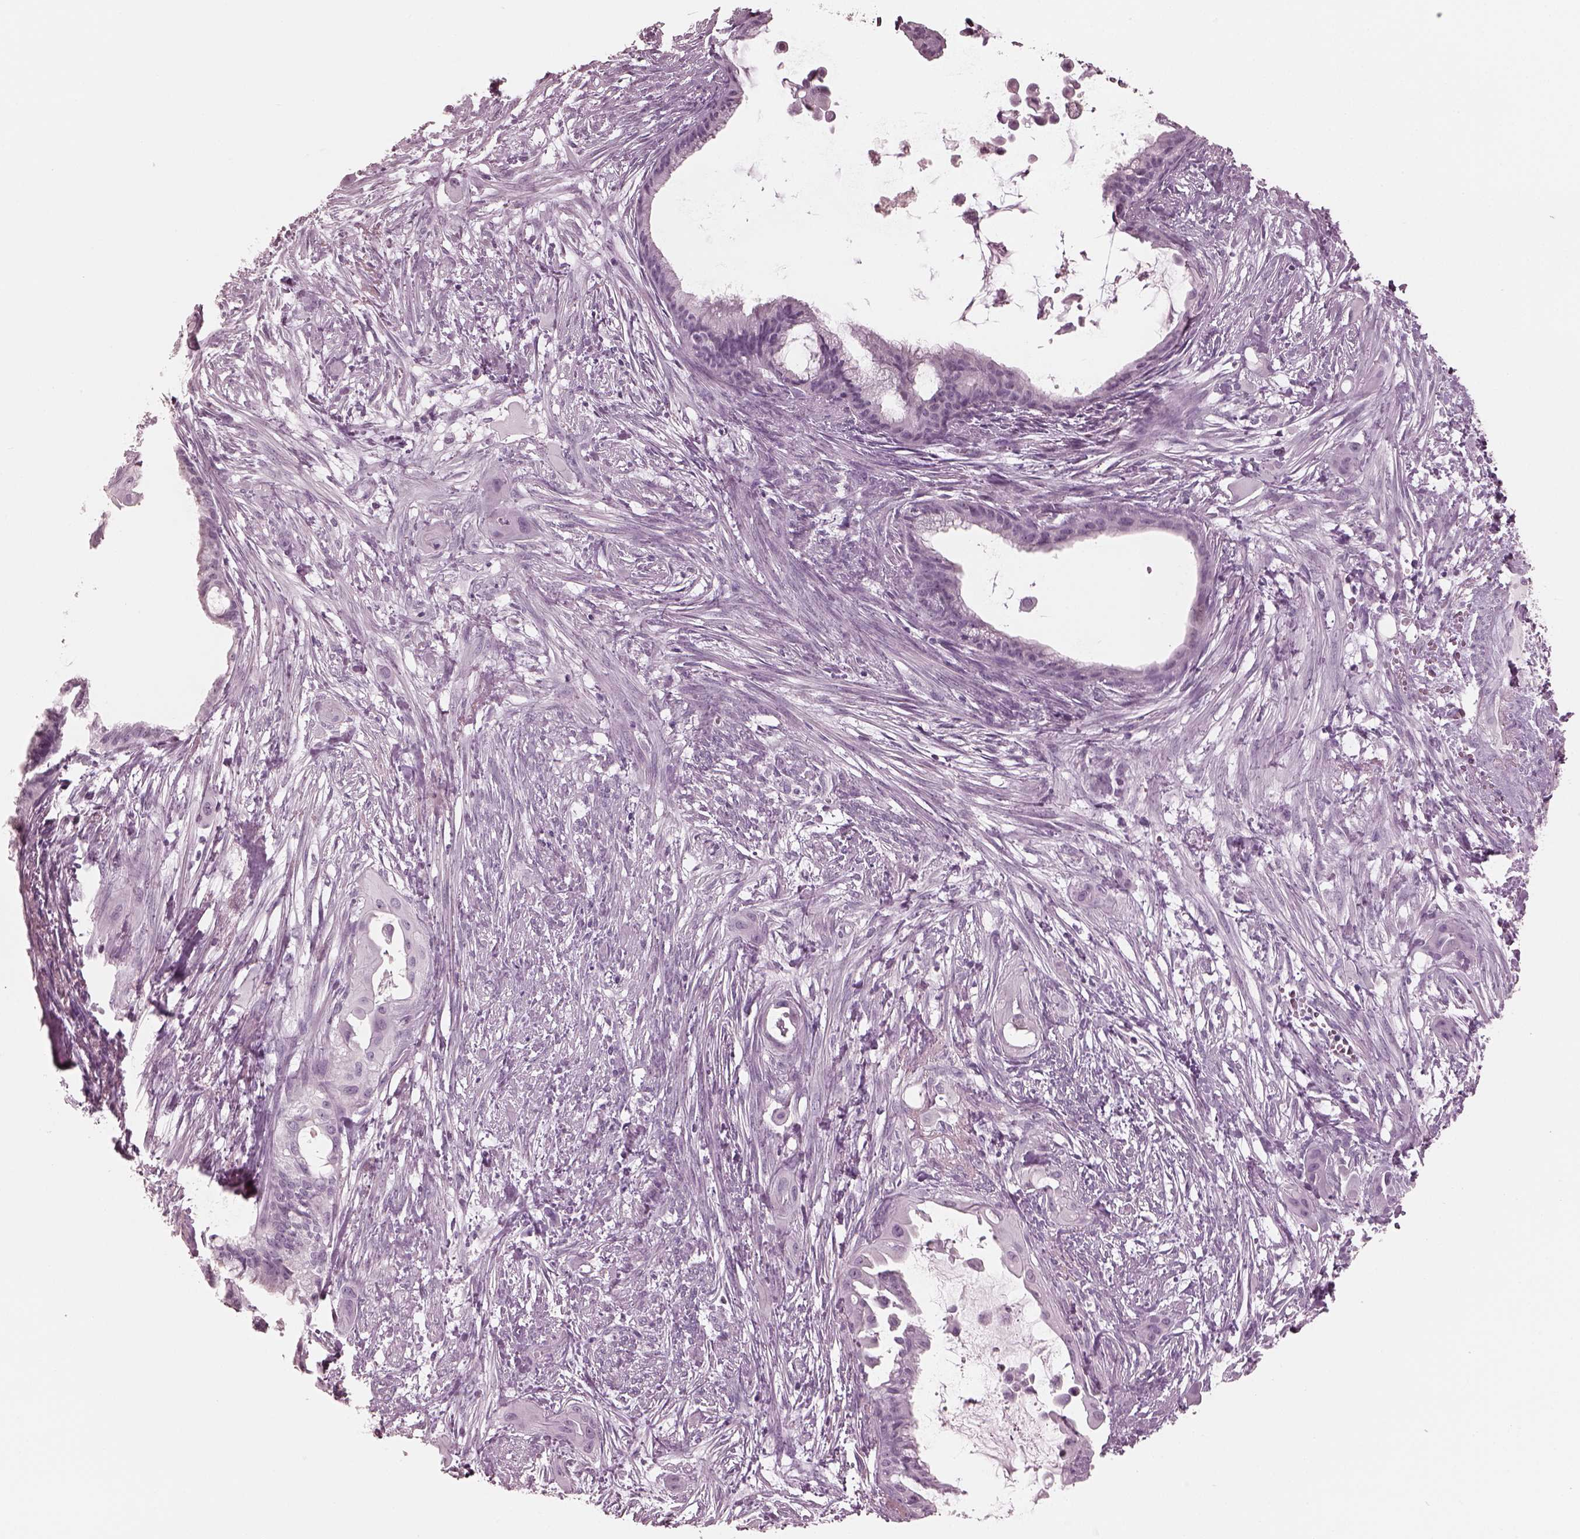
{"staining": {"intensity": "negative", "quantity": "none", "location": "none"}, "tissue": "endometrial cancer", "cell_type": "Tumor cells", "image_type": "cancer", "snomed": [{"axis": "morphology", "description": "Adenocarcinoma, NOS"}, {"axis": "topography", "description": "Endometrium"}], "caption": "IHC photomicrograph of neoplastic tissue: adenocarcinoma (endometrial) stained with DAB reveals no significant protein positivity in tumor cells.", "gene": "C2orf81", "patient": {"sex": "female", "age": 86}}